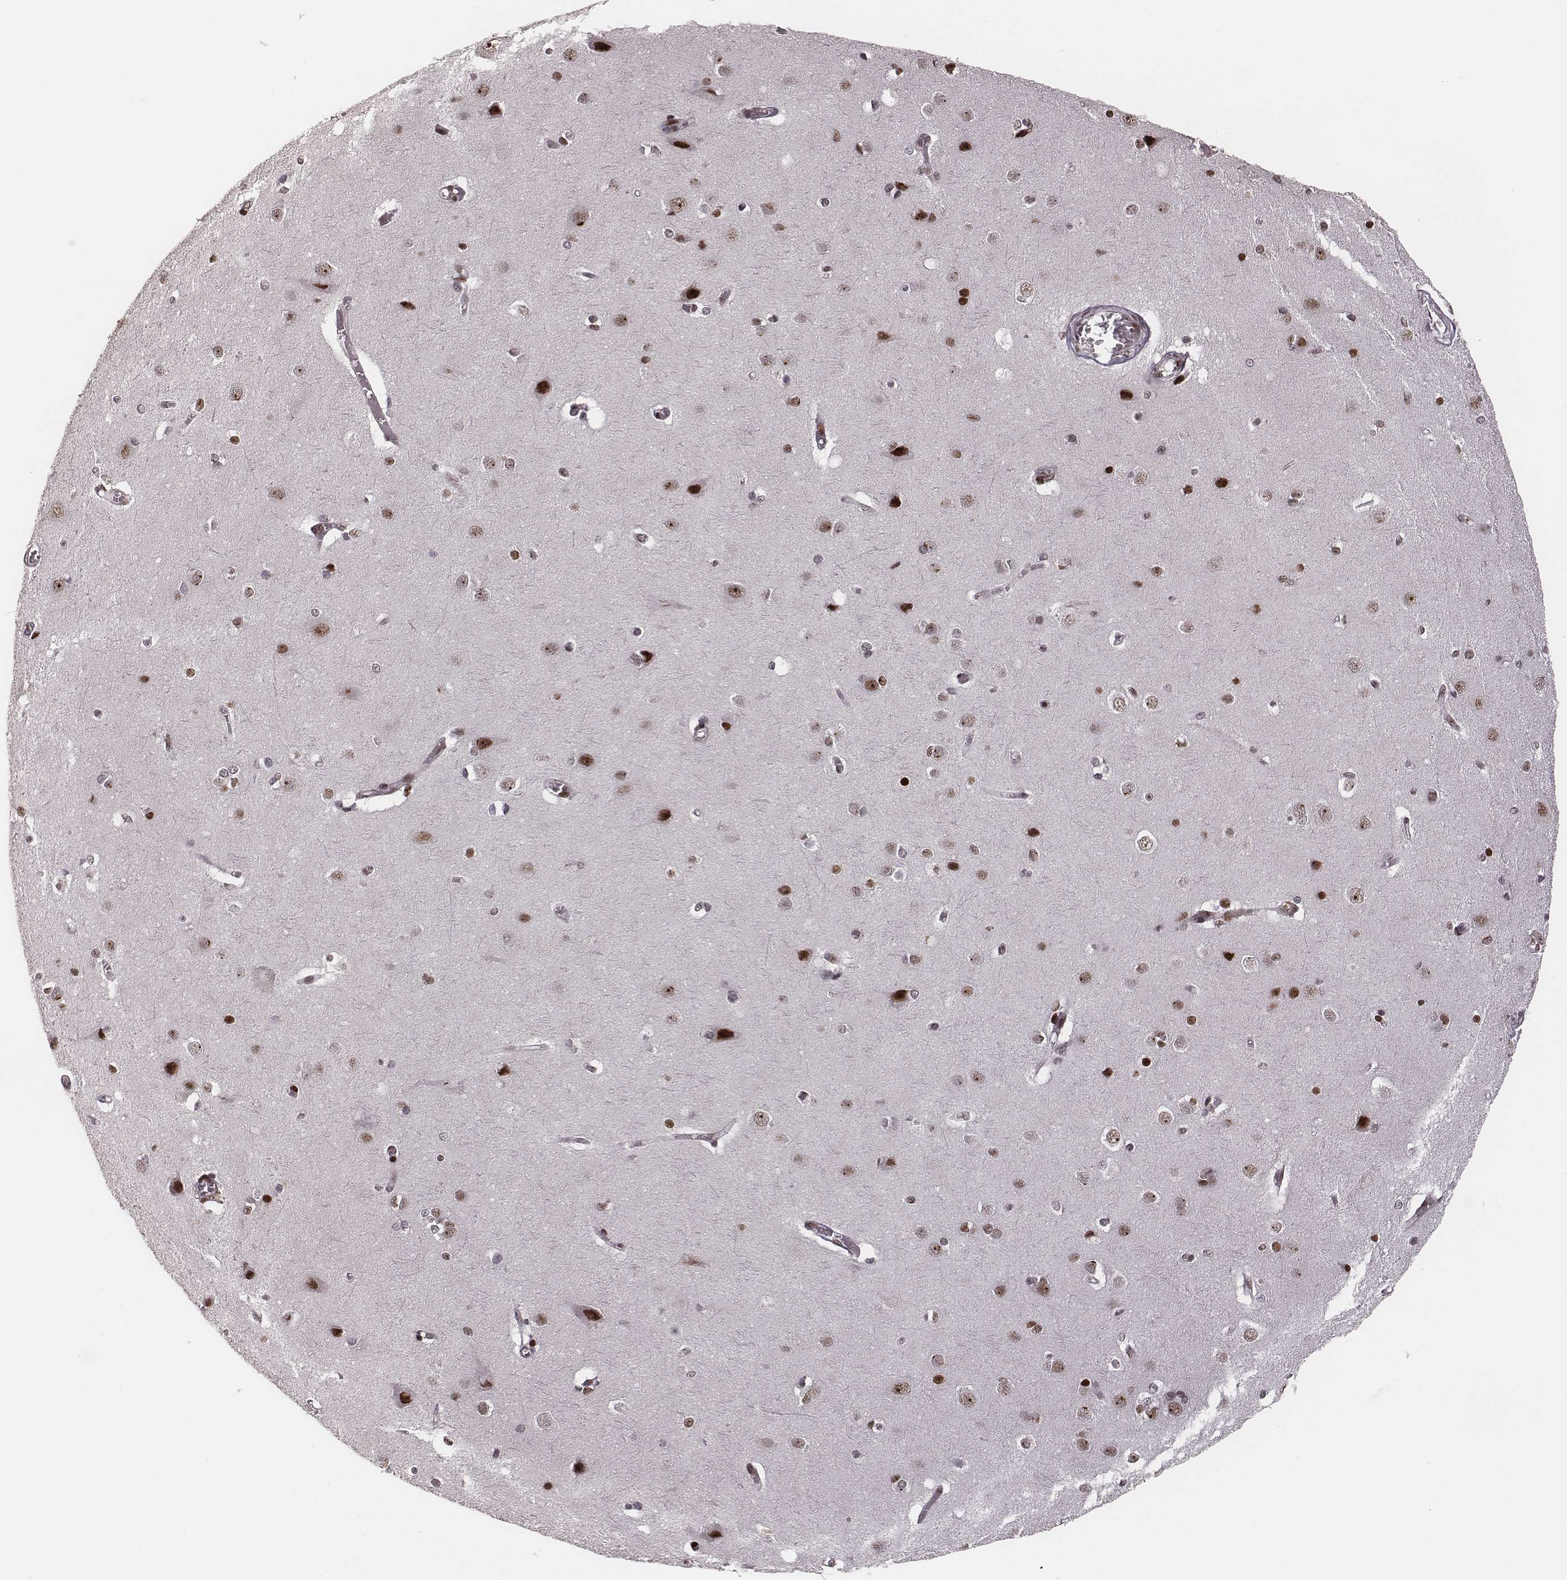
{"staining": {"intensity": "moderate", "quantity": "<25%", "location": "nuclear"}, "tissue": "cerebral cortex", "cell_type": "Endothelial cells", "image_type": "normal", "snomed": [{"axis": "morphology", "description": "Normal tissue, NOS"}, {"axis": "topography", "description": "Cerebral cortex"}], "caption": "A high-resolution photomicrograph shows immunohistochemistry staining of benign cerebral cortex, which reveals moderate nuclear staining in about <25% of endothelial cells. The protein of interest is stained brown, and the nuclei are stained in blue (DAB (3,3'-diaminobenzidine) IHC with brightfield microscopy, high magnification).", "gene": "VRK3", "patient": {"sex": "male", "age": 37}}